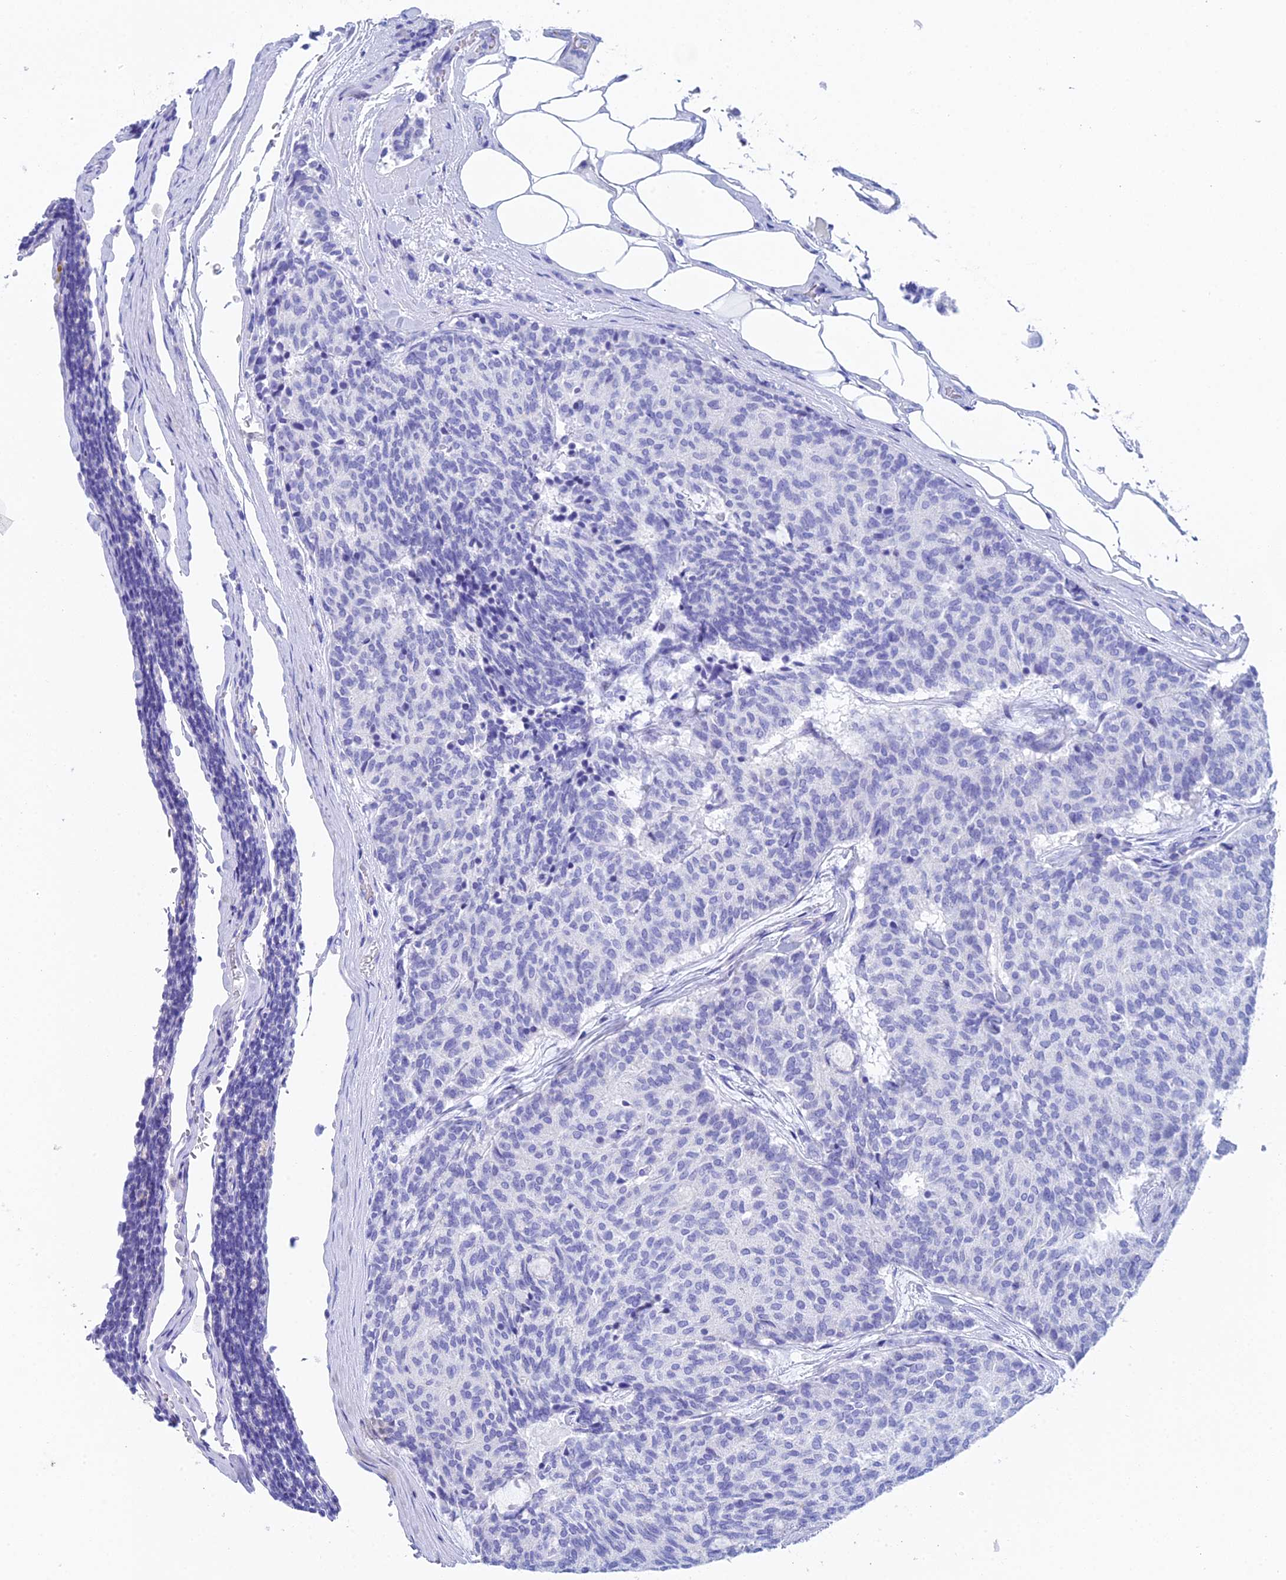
{"staining": {"intensity": "negative", "quantity": "none", "location": "none"}, "tissue": "carcinoid", "cell_type": "Tumor cells", "image_type": "cancer", "snomed": [{"axis": "morphology", "description": "Carcinoid, malignant, NOS"}, {"axis": "topography", "description": "Pancreas"}], "caption": "Immunohistochemistry photomicrograph of neoplastic tissue: human carcinoid stained with DAB (3,3'-diaminobenzidine) reveals no significant protein staining in tumor cells.", "gene": "REG1A", "patient": {"sex": "female", "age": 54}}